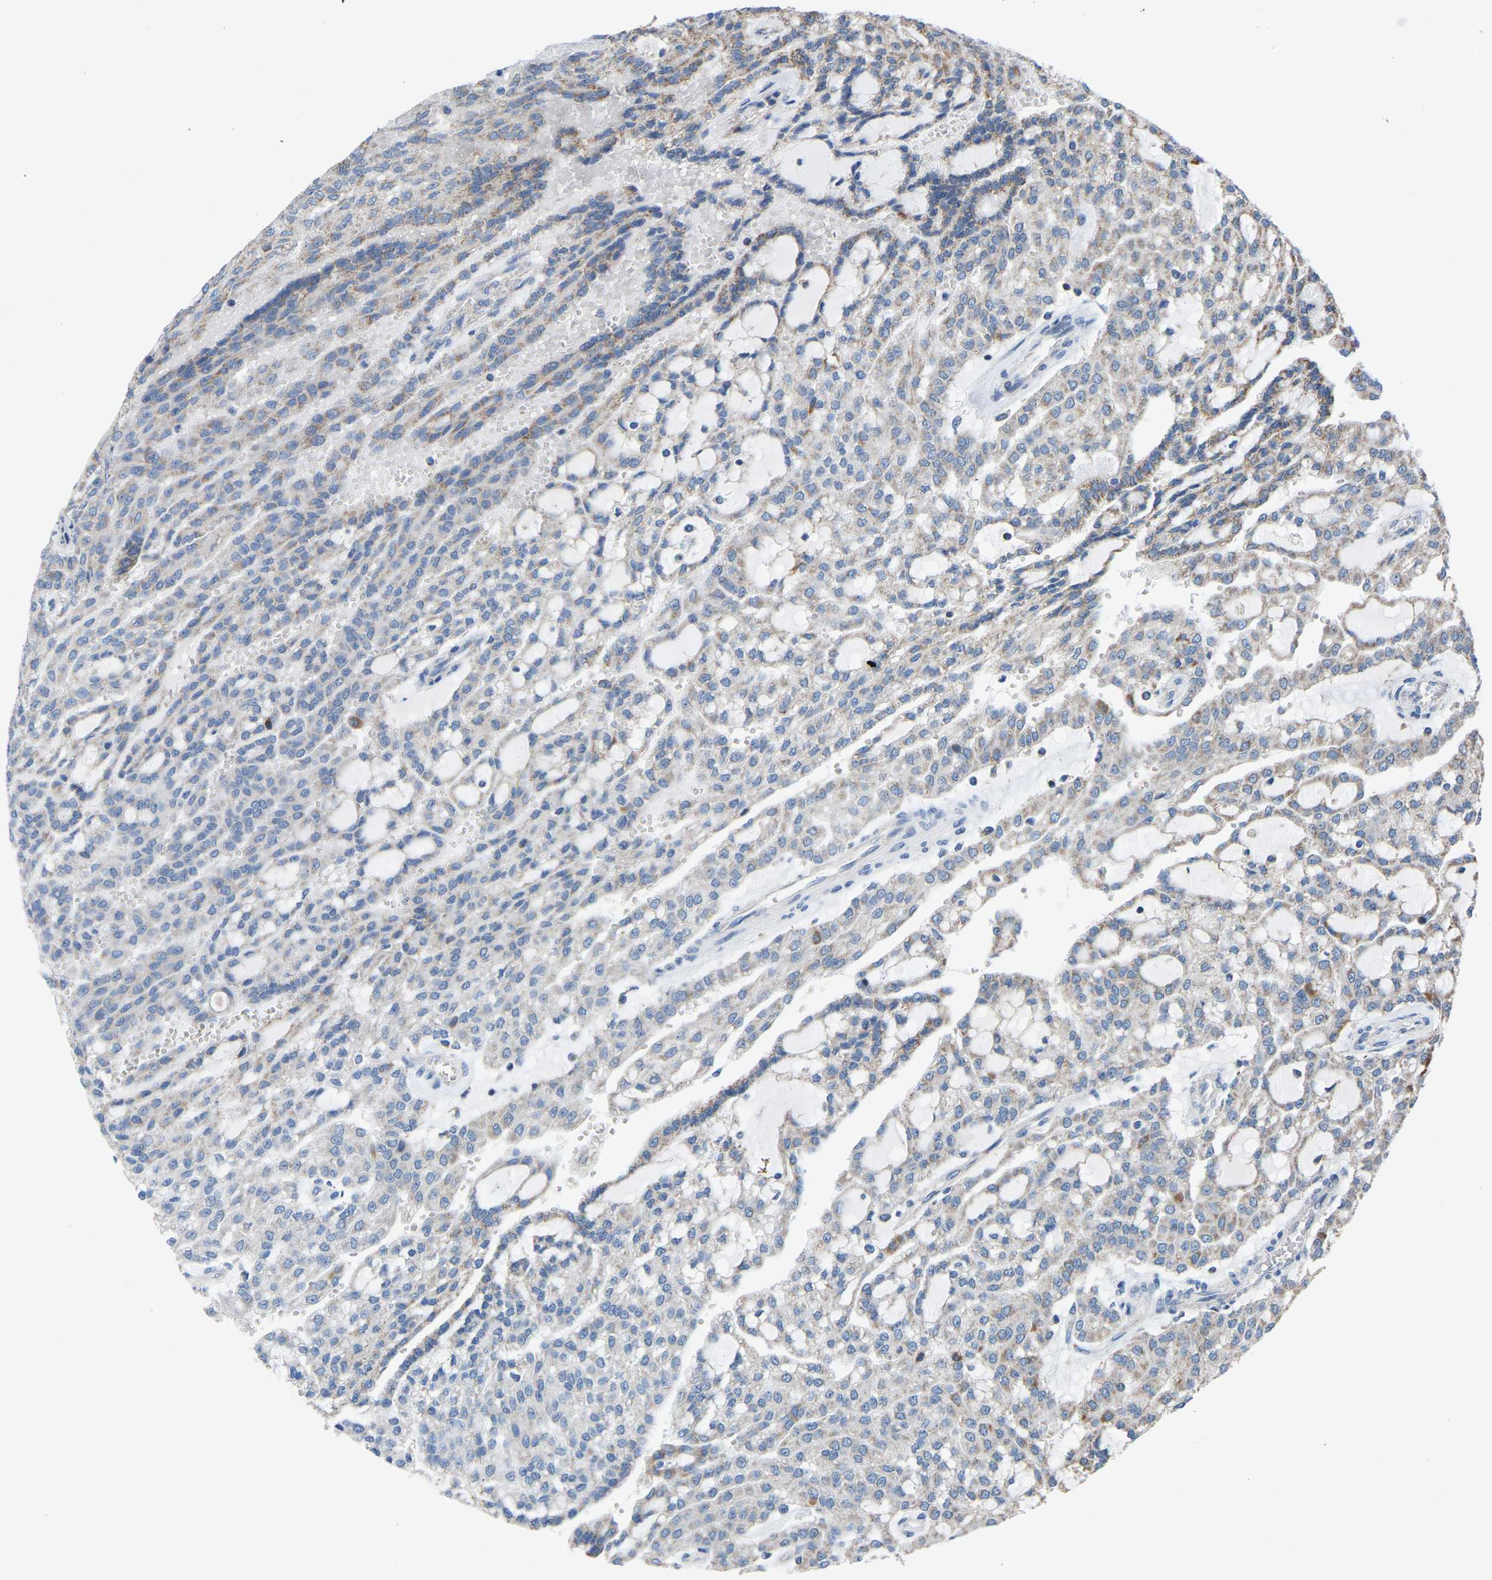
{"staining": {"intensity": "negative", "quantity": "none", "location": "none"}, "tissue": "renal cancer", "cell_type": "Tumor cells", "image_type": "cancer", "snomed": [{"axis": "morphology", "description": "Adenocarcinoma, NOS"}, {"axis": "topography", "description": "Kidney"}], "caption": "IHC image of human renal cancer stained for a protein (brown), which displays no staining in tumor cells. (Brightfield microscopy of DAB immunohistochemistry at high magnification).", "gene": "BCL10", "patient": {"sex": "male", "age": 63}}